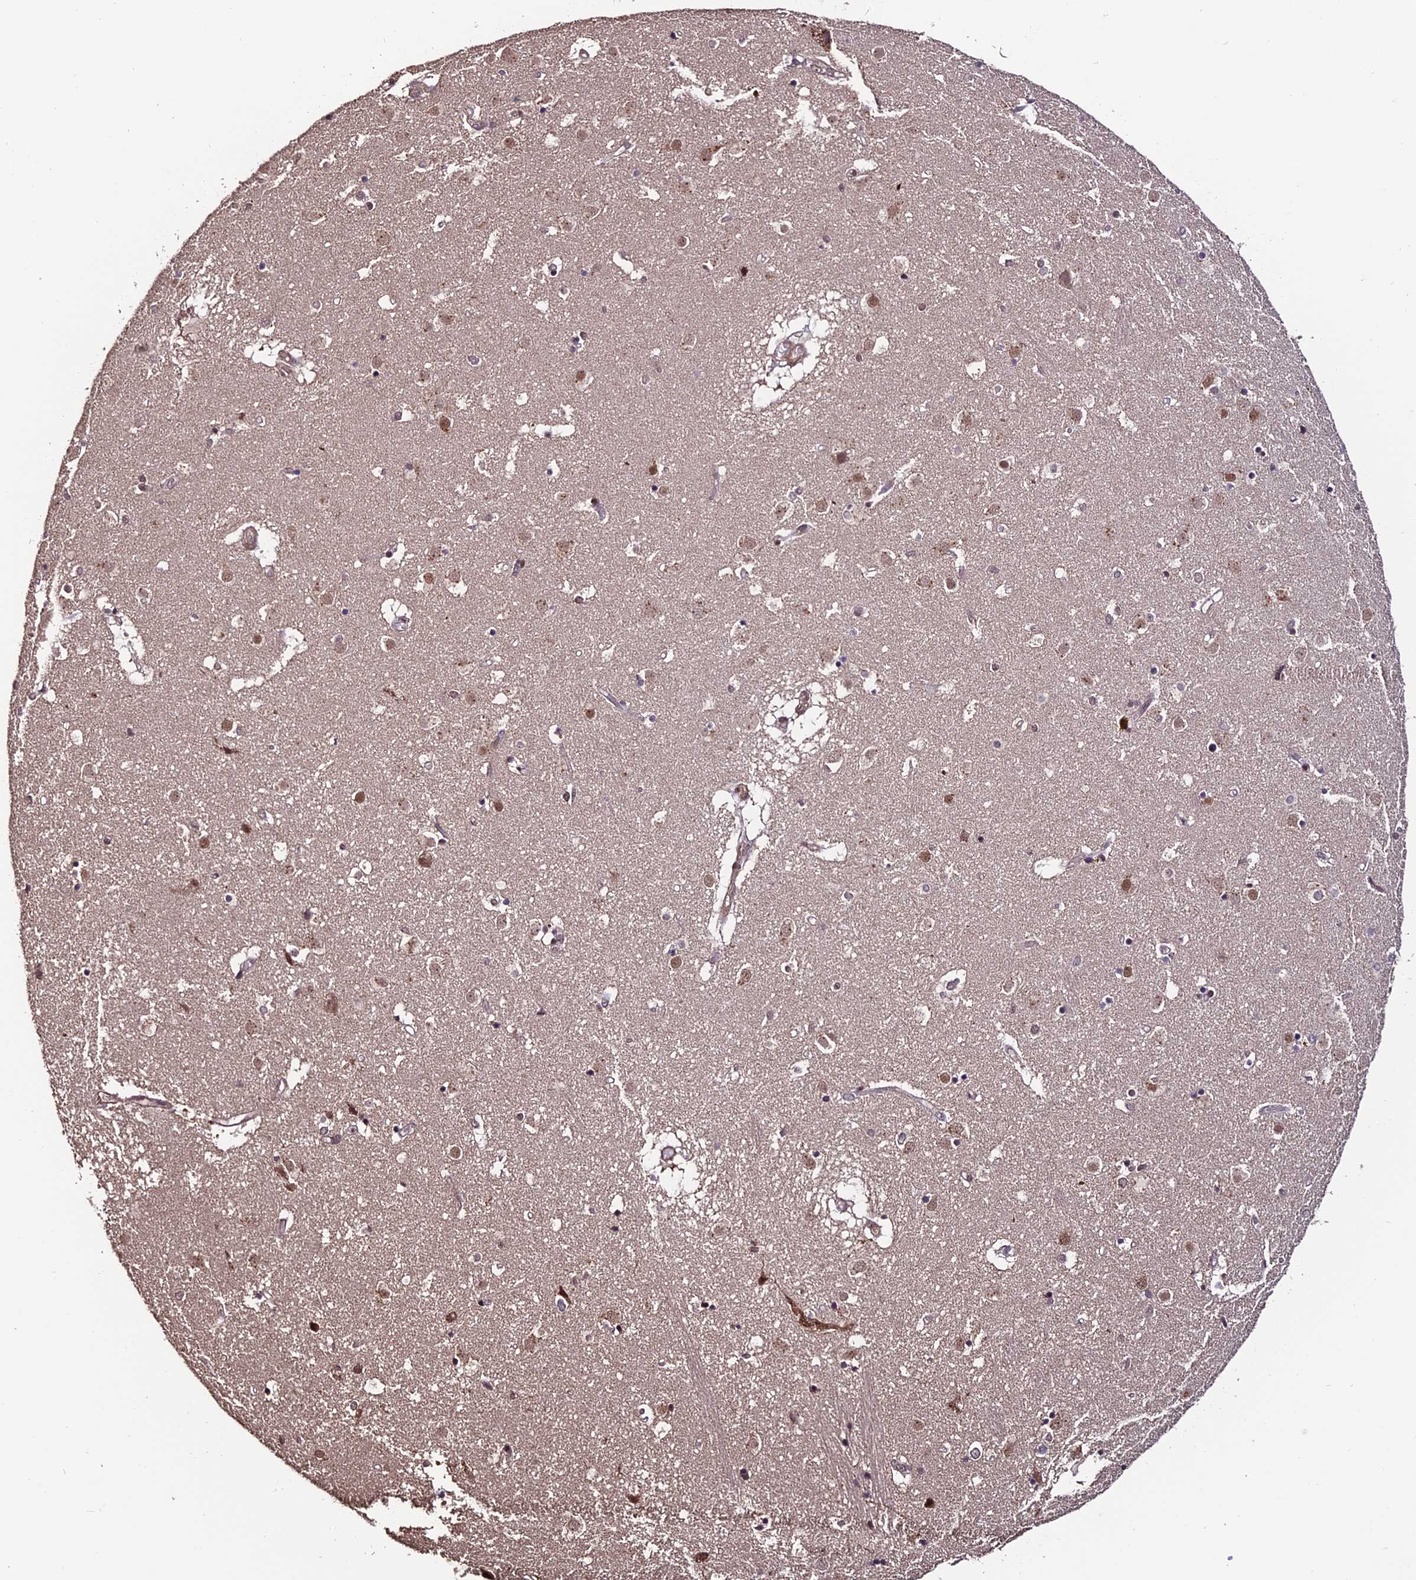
{"staining": {"intensity": "negative", "quantity": "none", "location": "none"}, "tissue": "caudate", "cell_type": "Glial cells", "image_type": "normal", "snomed": [{"axis": "morphology", "description": "Normal tissue, NOS"}, {"axis": "topography", "description": "Lateral ventricle wall"}], "caption": "This is an immunohistochemistry (IHC) image of normal human caudate. There is no expression in glial cells.", "gene": "CABIN1", "patient": {"sex": "male", "age": 70}}